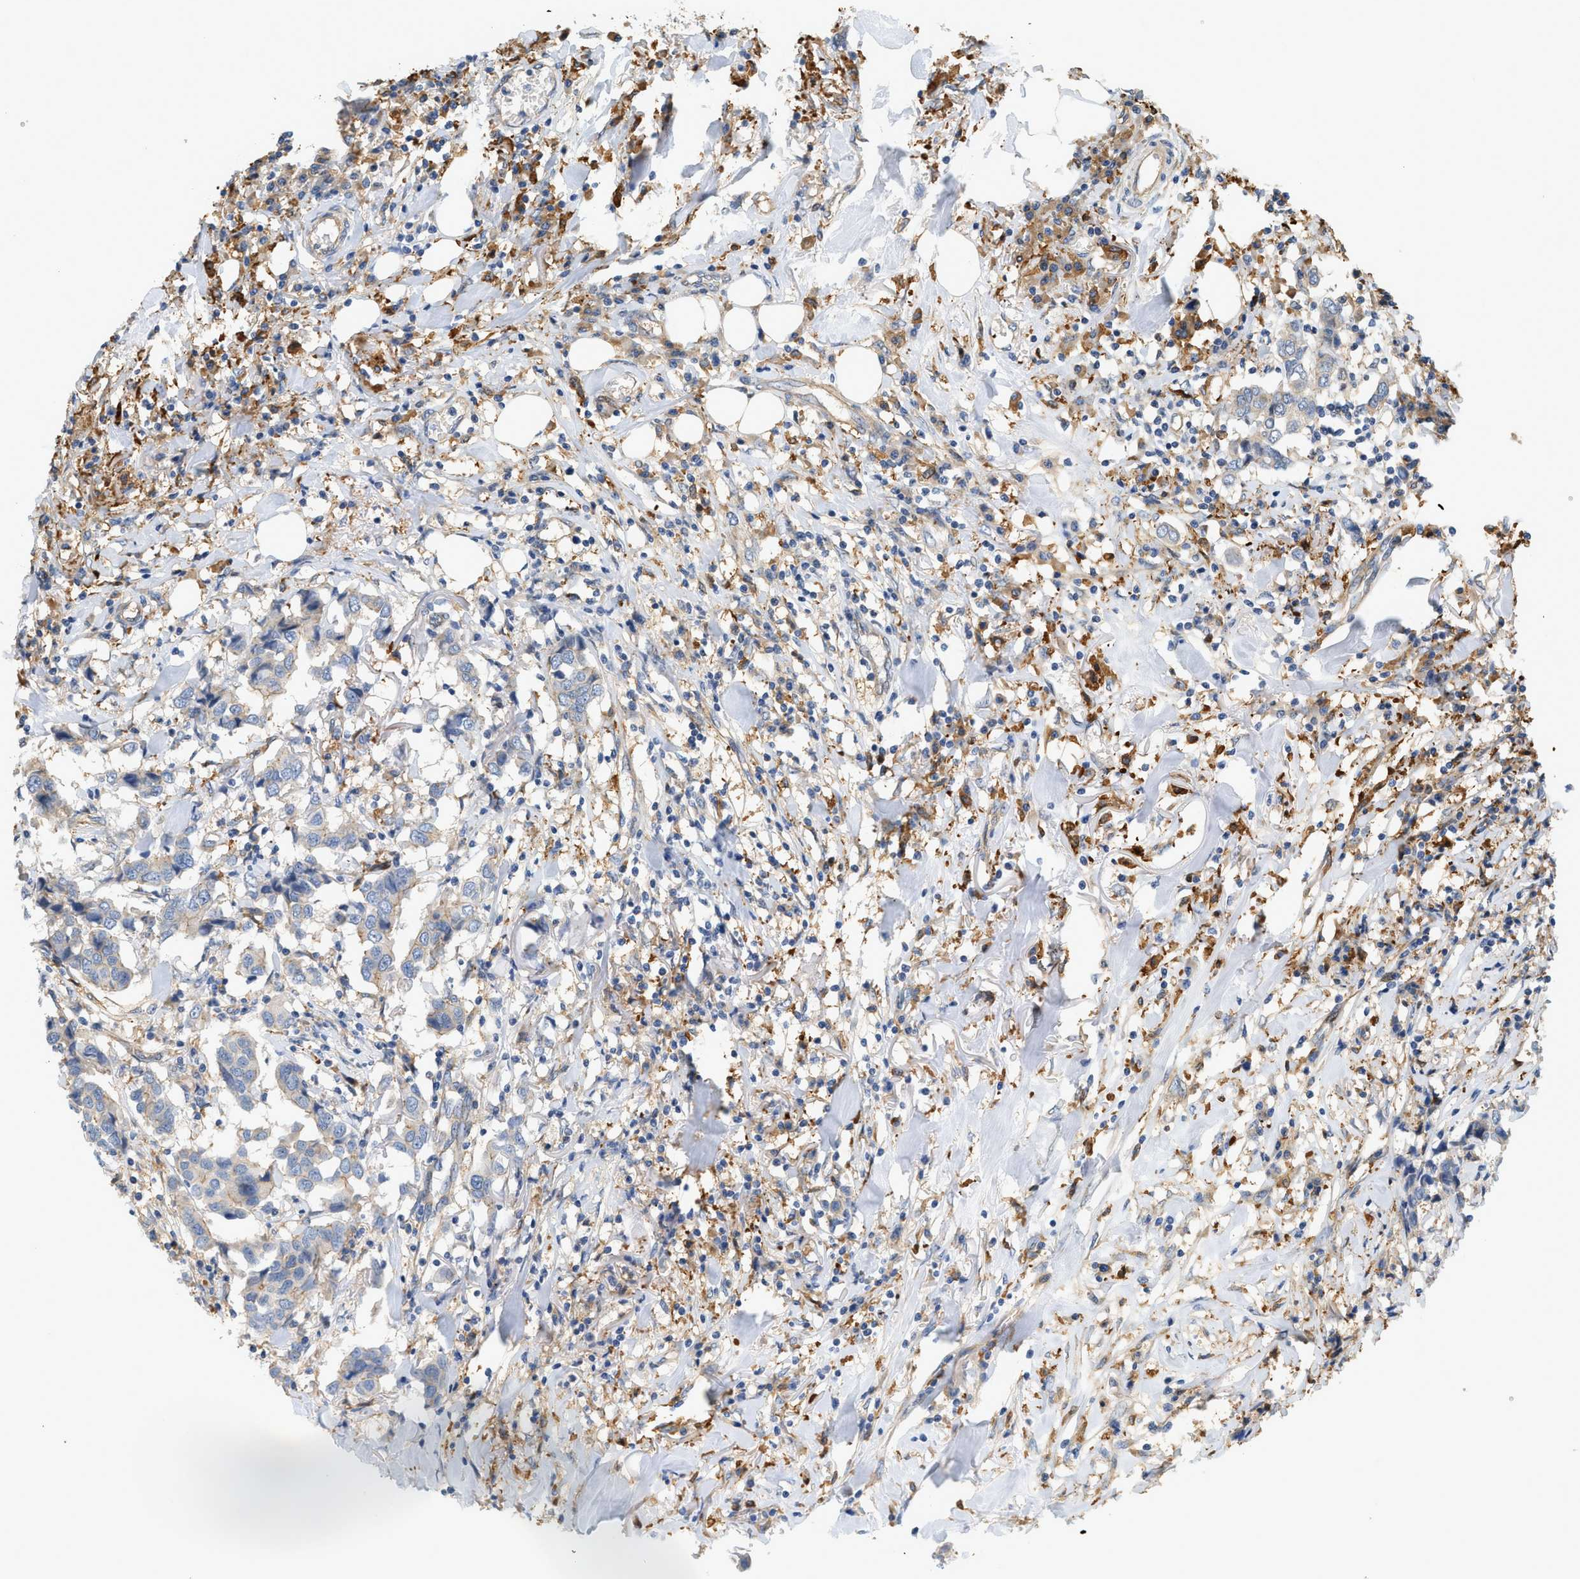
{"staining": {"intensity": "weak", "quantity": "25%-75%", "location": "cytoplasmic/membranous"}, "tissue": "breast cancer", "cell_type": "Tumor cells", "image_type": "cancer", "snomed": [{"axis": "morphology", "description": "Duct carcinoma"}, {"axis": "topography", "description": "Breast"}], "caption": "Protein positivity by immunohistochemistry exhibits weak cytoplasmic/membranous staining in approximately 25%-75% of tumor cells in breast cancer (invasive ductal carcinoma). The protein of interest is stained brown, and the nuclei are stained in blue (DAB IHC with brightfield microscopy, high magnification).", "gene": "CTXN1", "patient": {"sex": "female", "age": 80}}